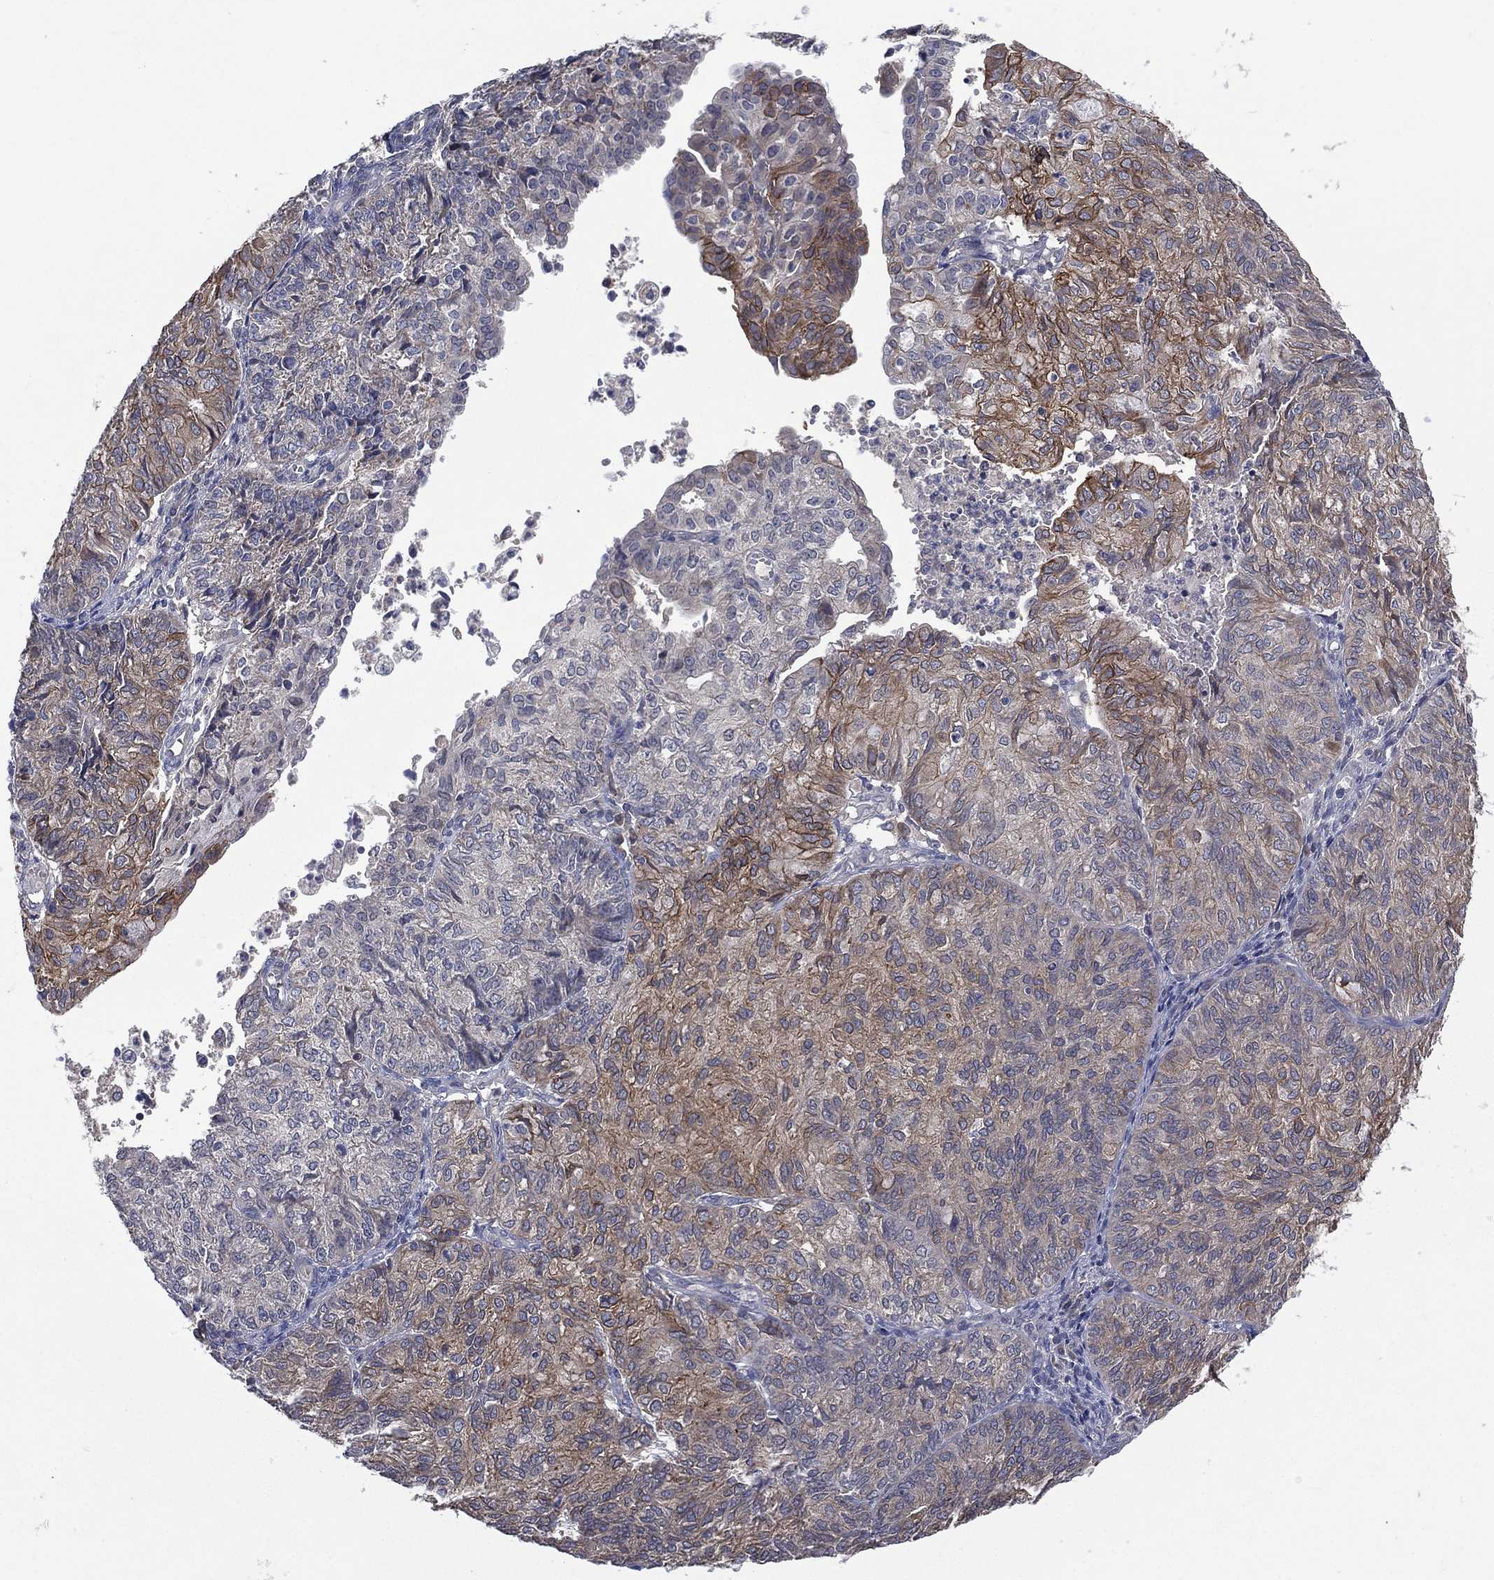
{"staining": {"intensity": "moderate", "quantity": "<25%", "location": "cytoplasmic/membranous"}, "tissue": "endometrial cancer", "cell_type": "Tumor cells", "image_type": "cancer", "snomed": [{"axis": "morphology", "description": "Adenocarcinoma, NOS"}, {"axis": "topography", "description": "Endometrium"}], "caption": "High-power microscopy captured an immunohistochemistry (IHC) photomicrograph of endometrial adenocarcinoma, revealing moderate cytoplasmic/membranous expression in about <25% of tumor cells.", "gene": "MPP7", "patient": {"sex": "female", "age": 82}}